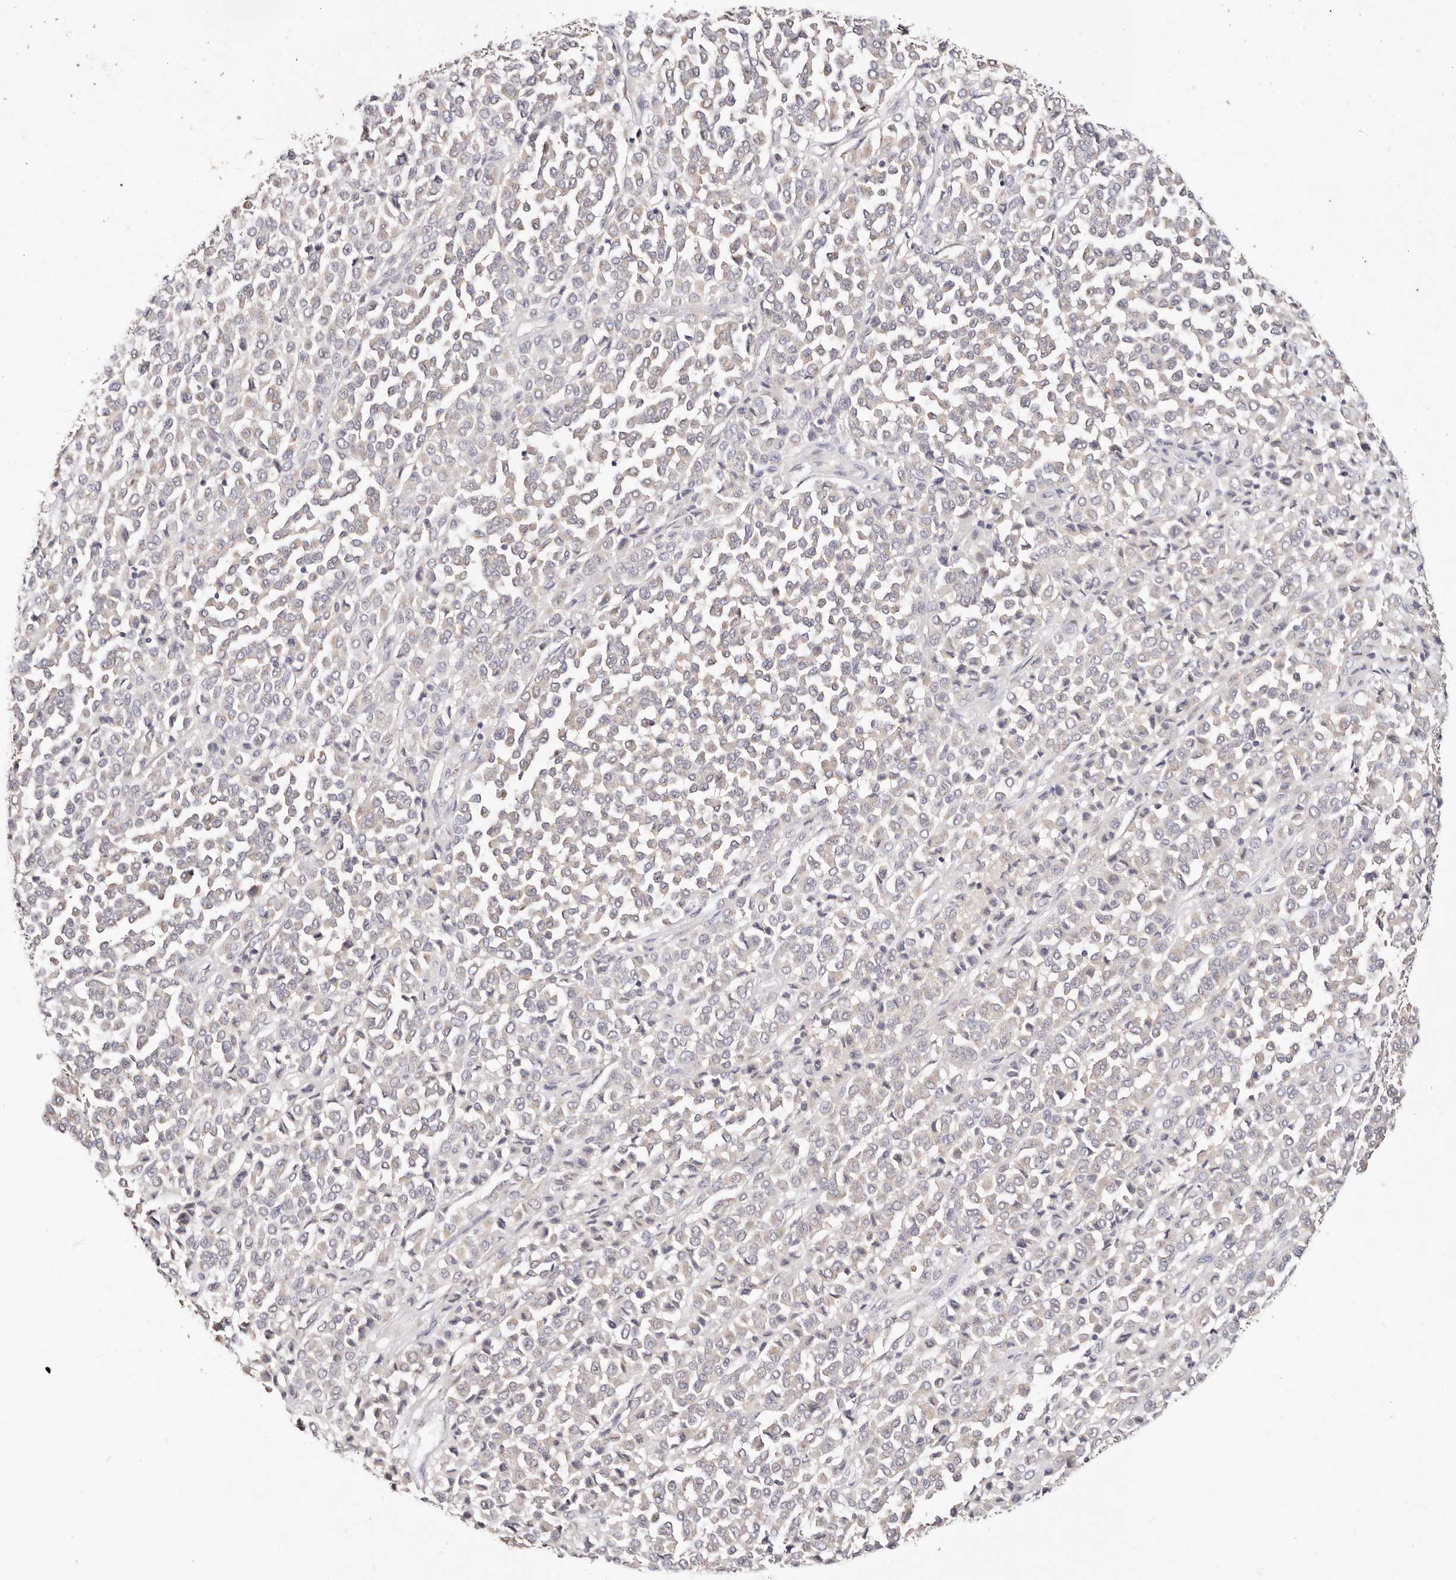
{"staining": {"intensity": "negative", "quantity": "none", "location": "none"}, "tissue": "melanoma", "cell_type": "Tumor cells", "image_type": "cancer", "snomed": [{"axis": "morphology", "description": "Malignant melanoma, Metastatic site"}, {"axis": "topography", "description": "Pancreas"}], "caption": "DAB immunohistochemical staining of malignant melanoma (metastatic site) exhibits no significant positivity in tumor cells.", "gene": "VIPAS39", "patient": {"sex": "female", "age": 30}}